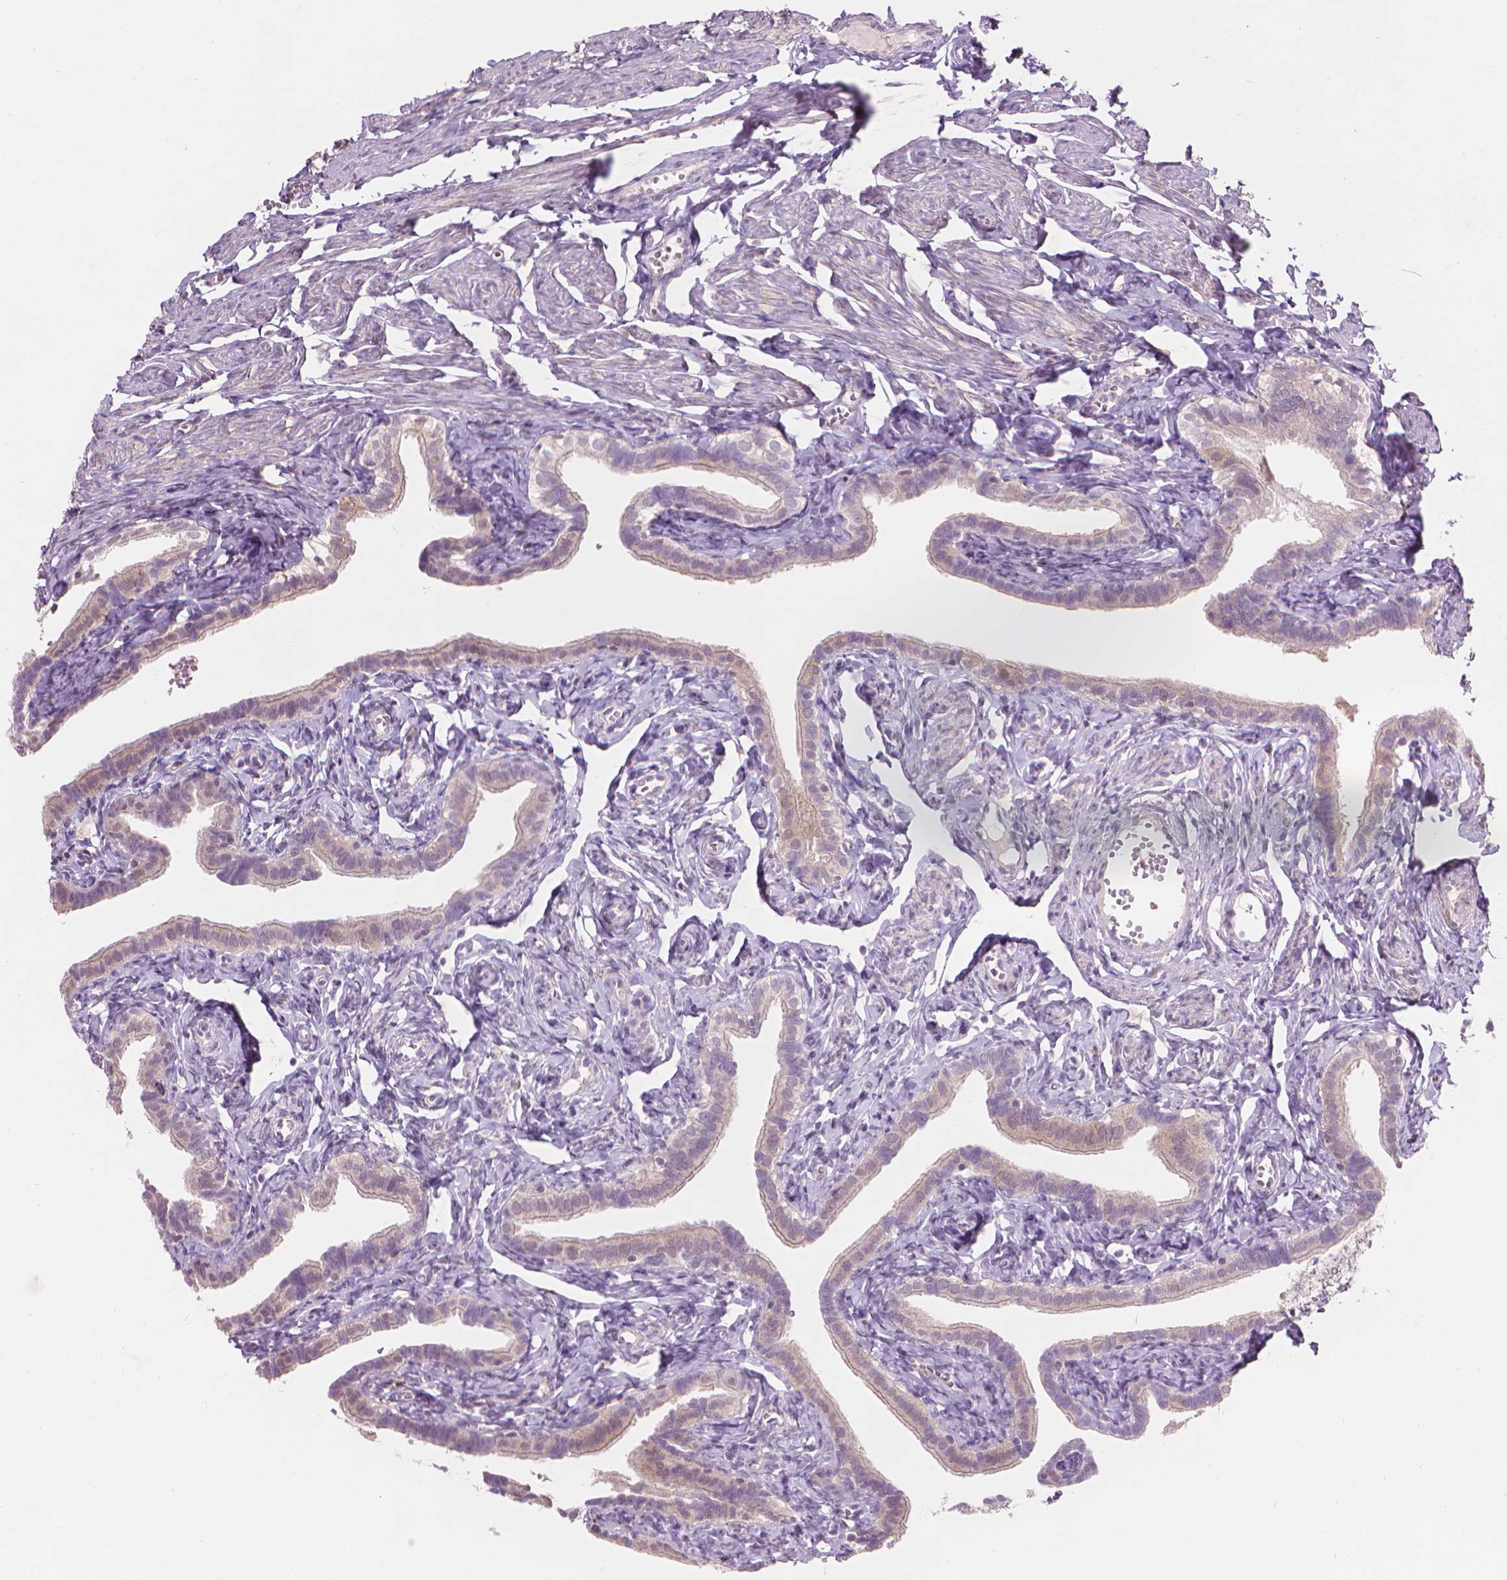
{"staining": {"intensity": "weak", "quantity": "<25%", "location": "cytoplasmic/membranous"}, "tissue": "fallopian tube", "cell_type": "Glandular cells", "image_type": "normal", "snomed": [{"axis": "morphology", "description": "Normal tissue, NOS"}, {"axis": "topography", "description": "Fallopian tube"}], "caption": "DAB (3,3'-diaminobenzidine) immunohistochemical staining of unremarkable fallopian tube displays no significant positivity in glandular cells.", "gene": "ENO2", "patient": {"sex": "female", "age": 41}}